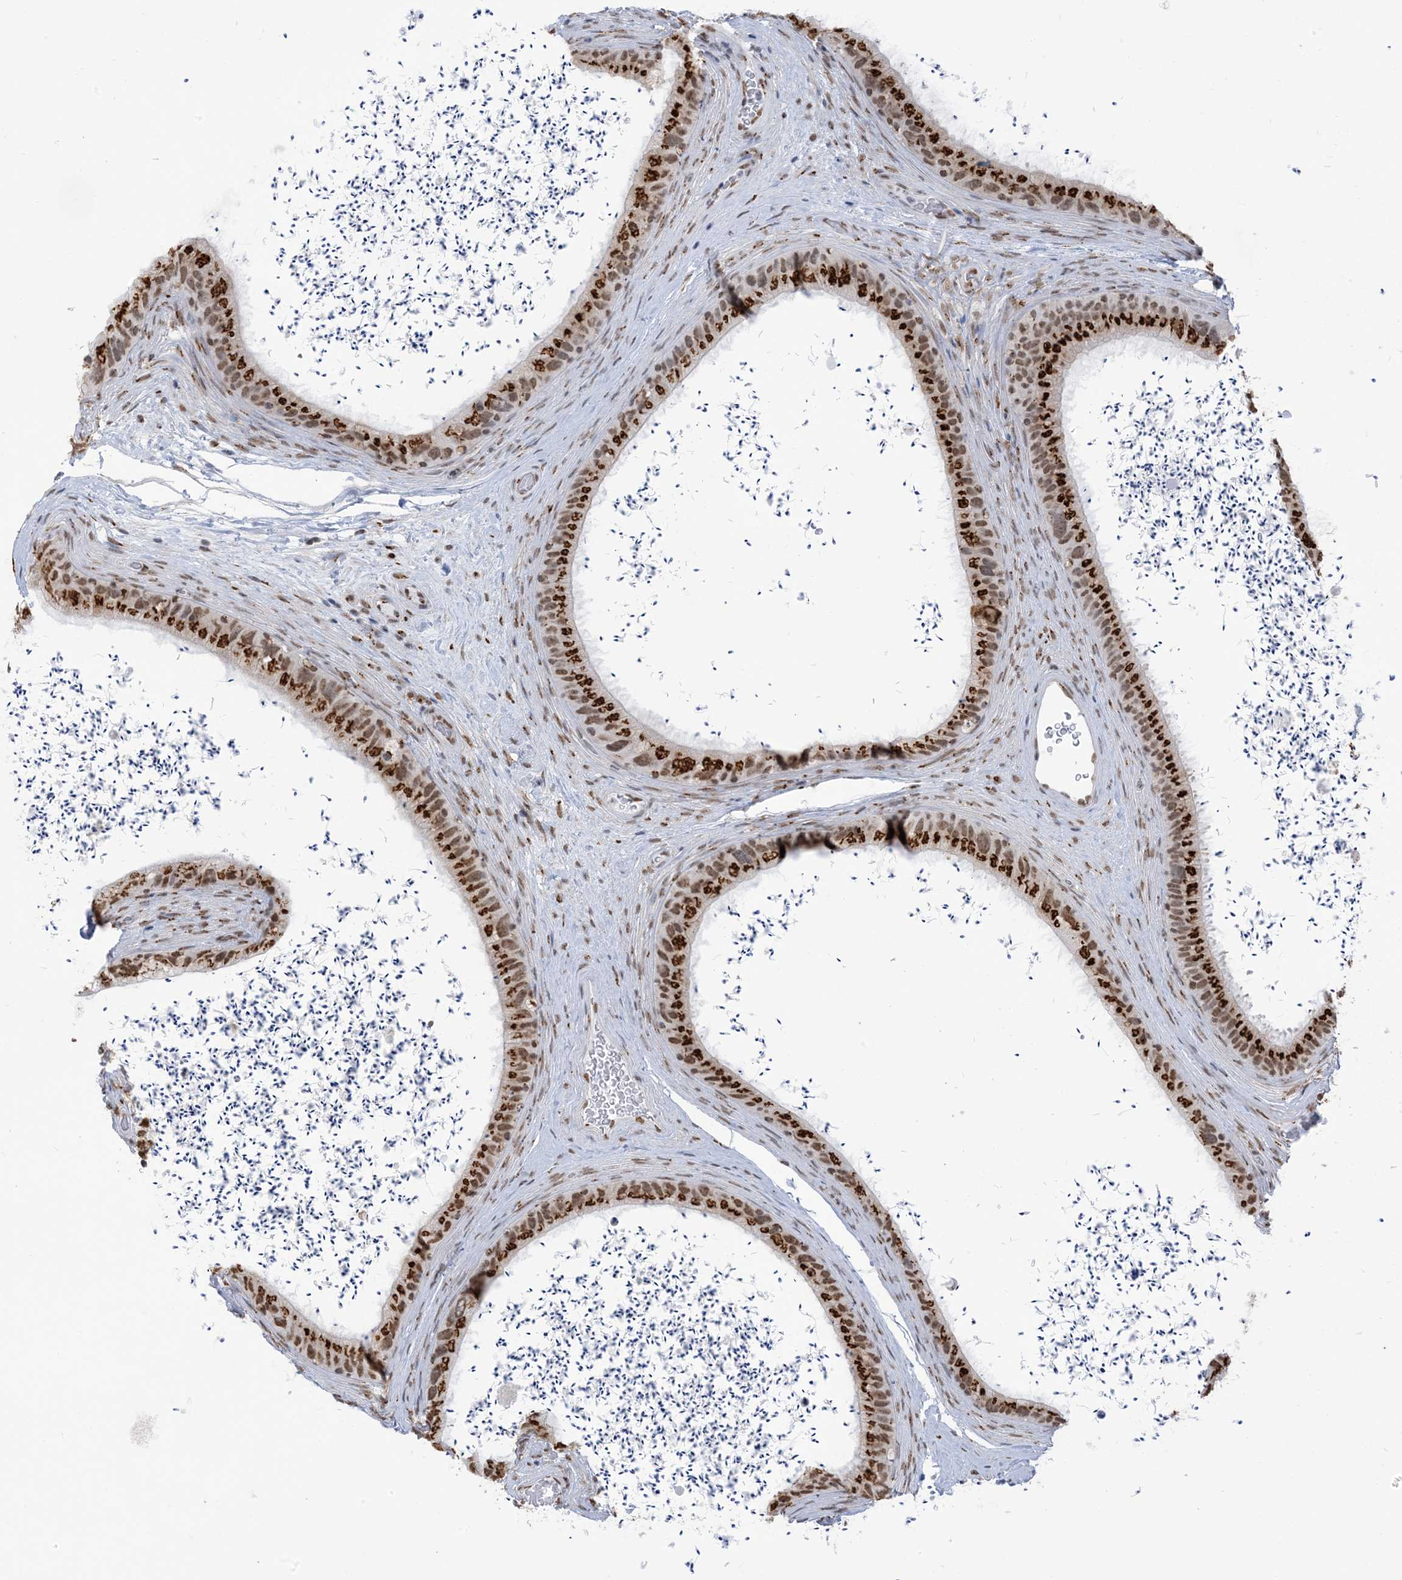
{"staining": {"intensity": "strong", "quantity": ">75%", "location": "cytoplasmic/membranous,nuclear"}, "tissue": "epididymis", "cell_type": "Glandular cells", "image_type": "normal", "snomed": [{"axis": "morphology", "description": "Normal tissue, NOS"}, {"axis": "topography", "description": "Epididymis, spermatic cord, NOS"}], "caption": "A high amount of strong cytoplasmic/membranous,nuclear positivity is seen in approximately >75% of glandular cells in benign epididymis.", "gene": "GPR107", "patient": {"sex": "male", "age": 50}}